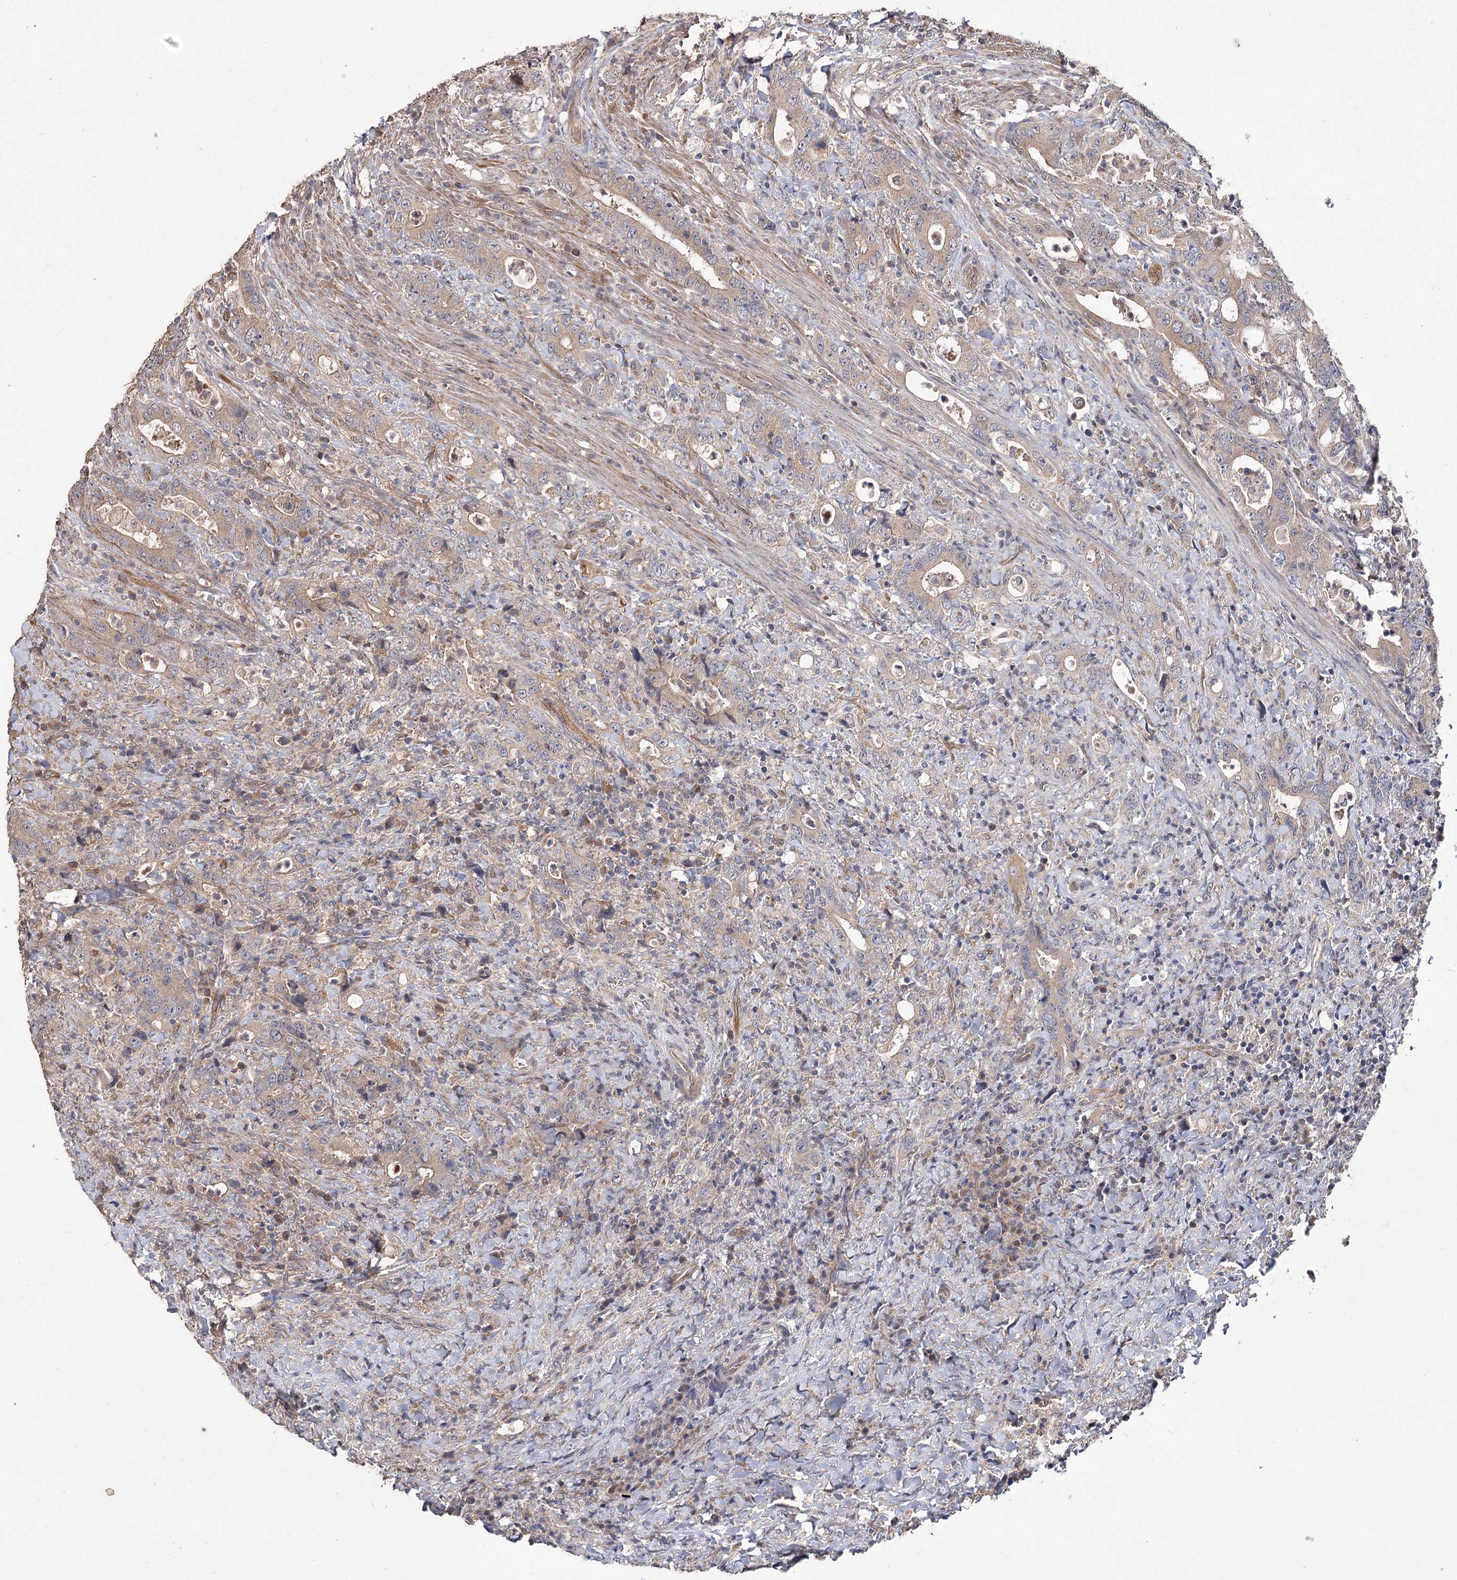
{"staining": {"intensity": "weak", "quantity": "<25%", "location": "cytoplasmic/membranous"}, "tissue": "colorectal cancer", "cell_type": "Tumor cells", "image_type": "cancer", "snomed": [{"axis": "morphology", "description": "Adenocarcinoma, NOS"}, {"axis": "topography", "description": "Colon"}], "caption": "Protein analysis of adenocarcinoma (colorectal) shows no significant staining in tumor cells.", "gene": "RIN2", "patient": {"sex": "female", "age": 75}}